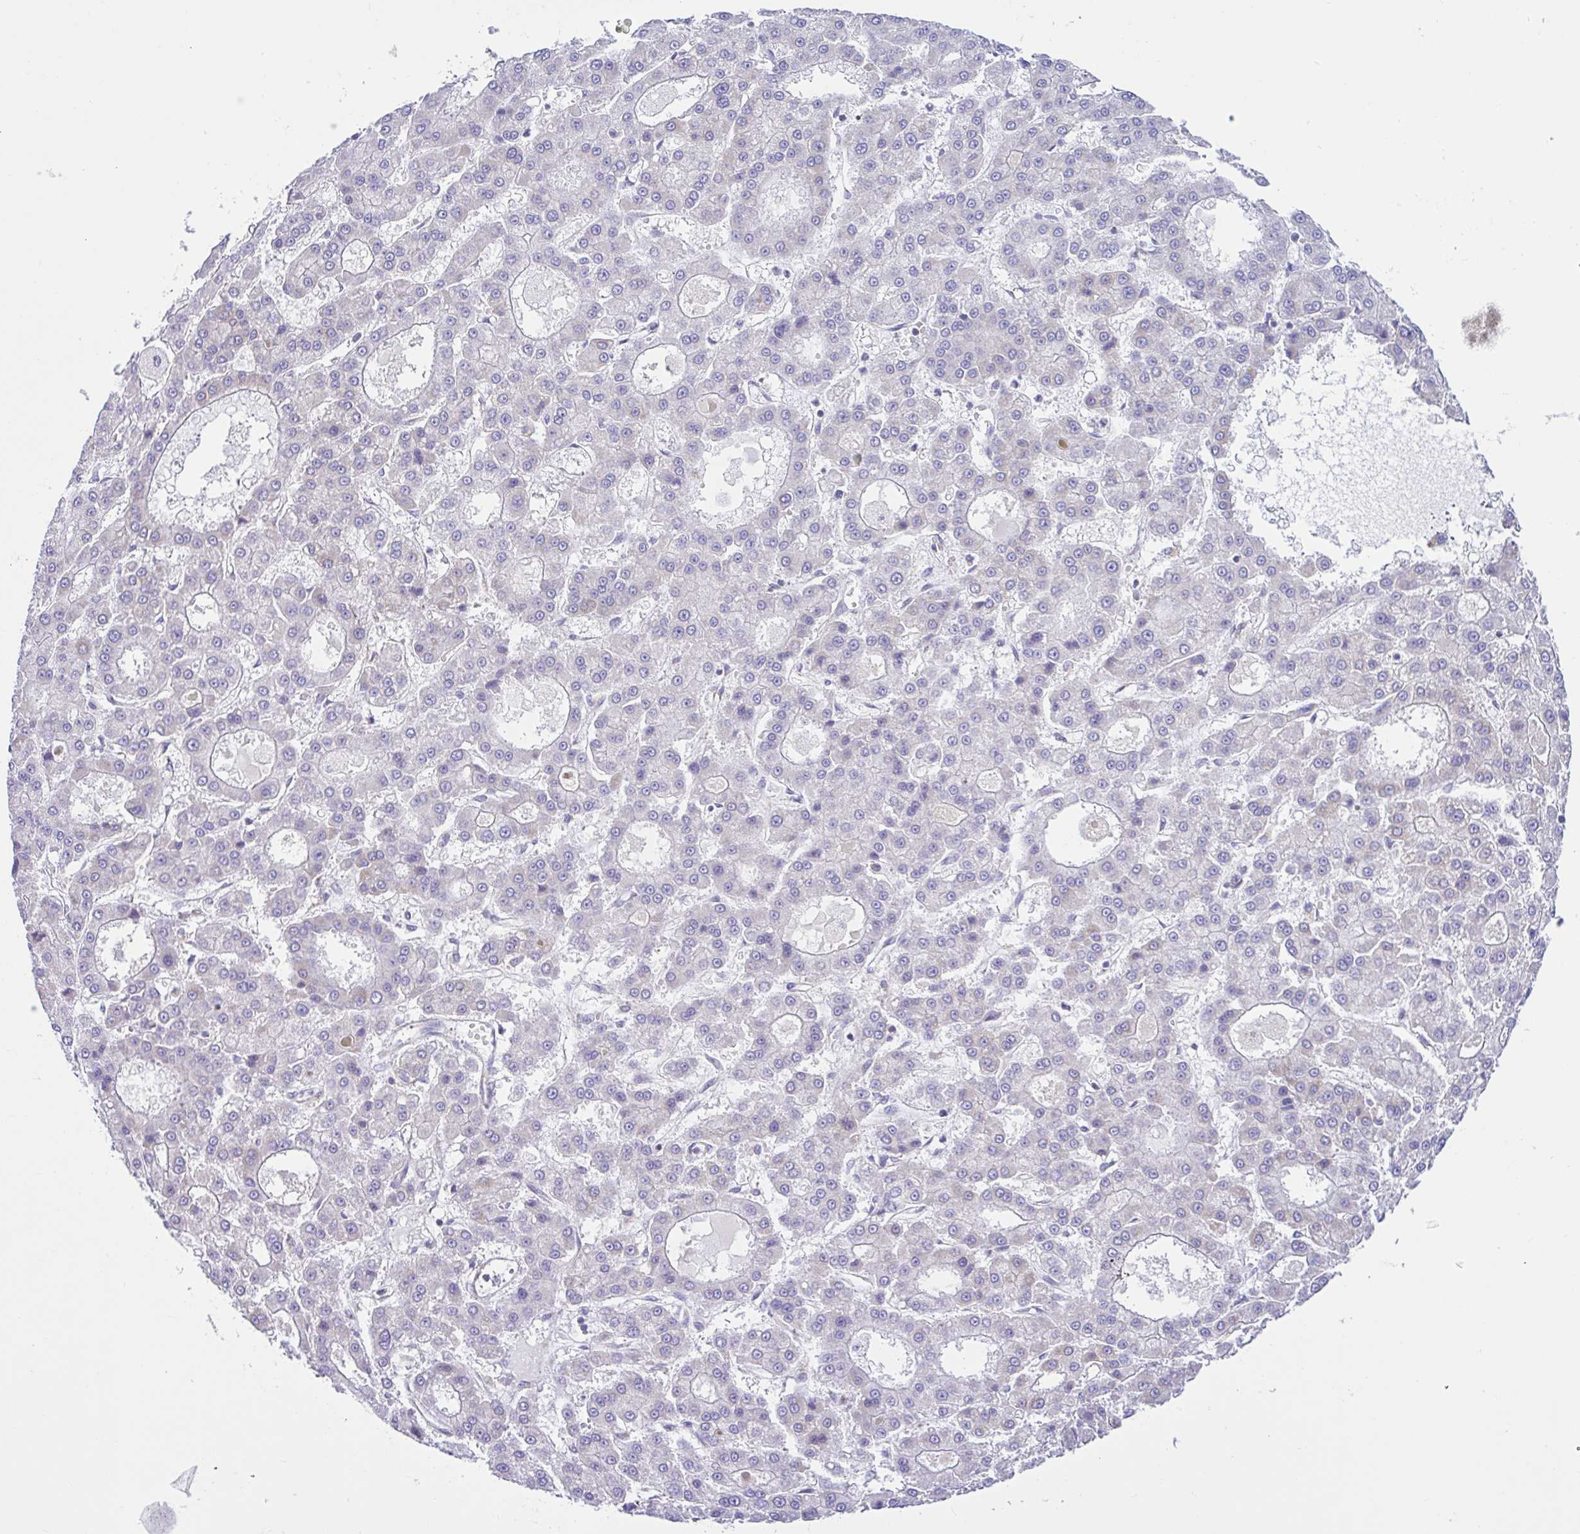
{"staining": {"intensity": "negative", "quantity": "none", "location": "none"}, "tissue": "liver cancer", "cell_type": "Tumor cells", "image_type": "cancer", "snomed": [{"axis": "morphology", "description": "Carcinoma, Hepatocellular, NOS"}, {"axis": "topography", "description": "Liver"}], "caption": "Immunohistochemistry histopathology image of neoplastic tissue: hepatocellular carcinoma (liver) stained with DAB (3,3'-diaminobenzidine) demonstrates no significant protein expression in tumor cells. (Brightfield microscopy of DAB (3,3'-diaminobenzidine) immunohistochemistry at high magnification).", "gene": "NDUFS2", "patient": {"sex": "male", "age": 70}}